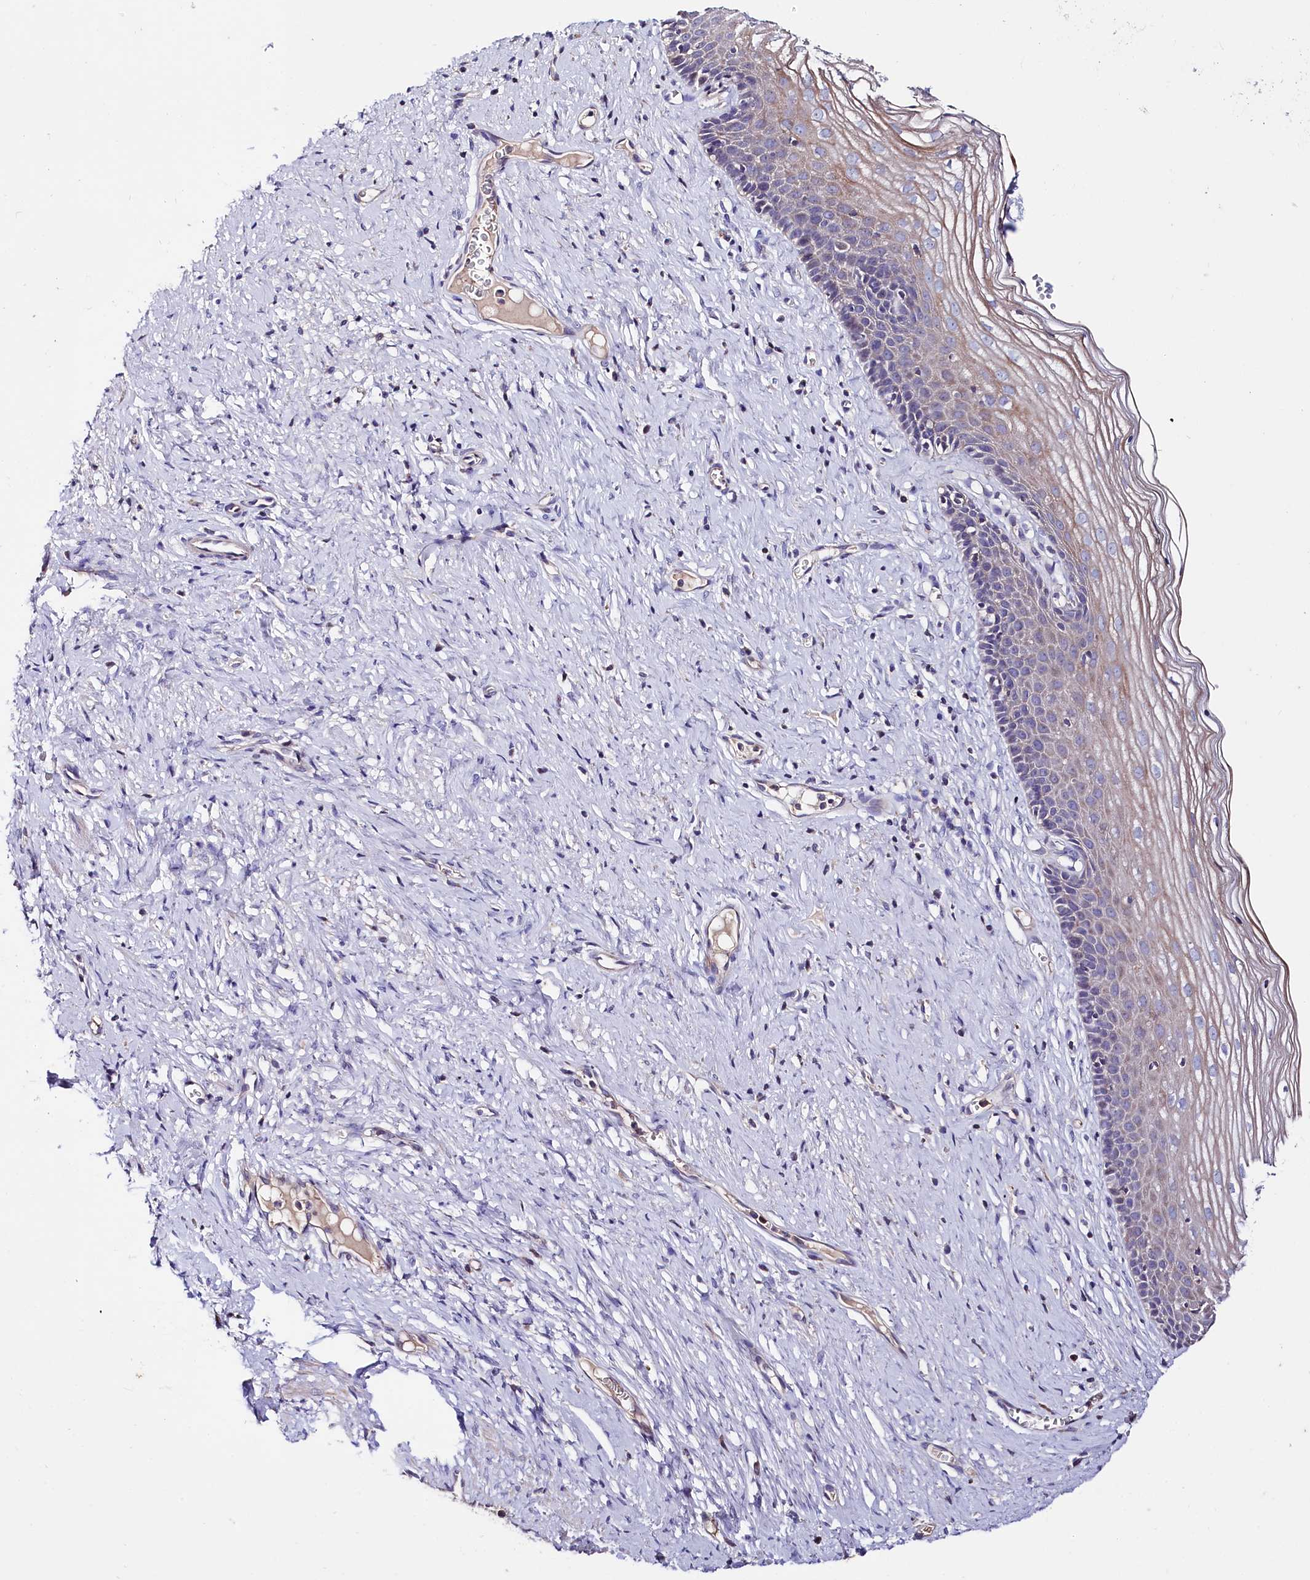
{"staining": {"intensity": "weak", "quantity": "<25%", "location": "cytoplasmic/membranous"}, "tissue": "cervix", "cell_type": "Glandular cells", "image_type": "normal", "snomed": [{"axis": "morphology", "description": "Normal tissue, NOS"}, {"axis": "topography", "description": "Cervix"}], "caption": "DAB (3,3'-diaminobenzidine) immunohistochemical staining of benign cervix exhibits no significant expression in glandular cells.", "gene": "RPUSD3", "patient": {"sex": "female", "age": 42}}